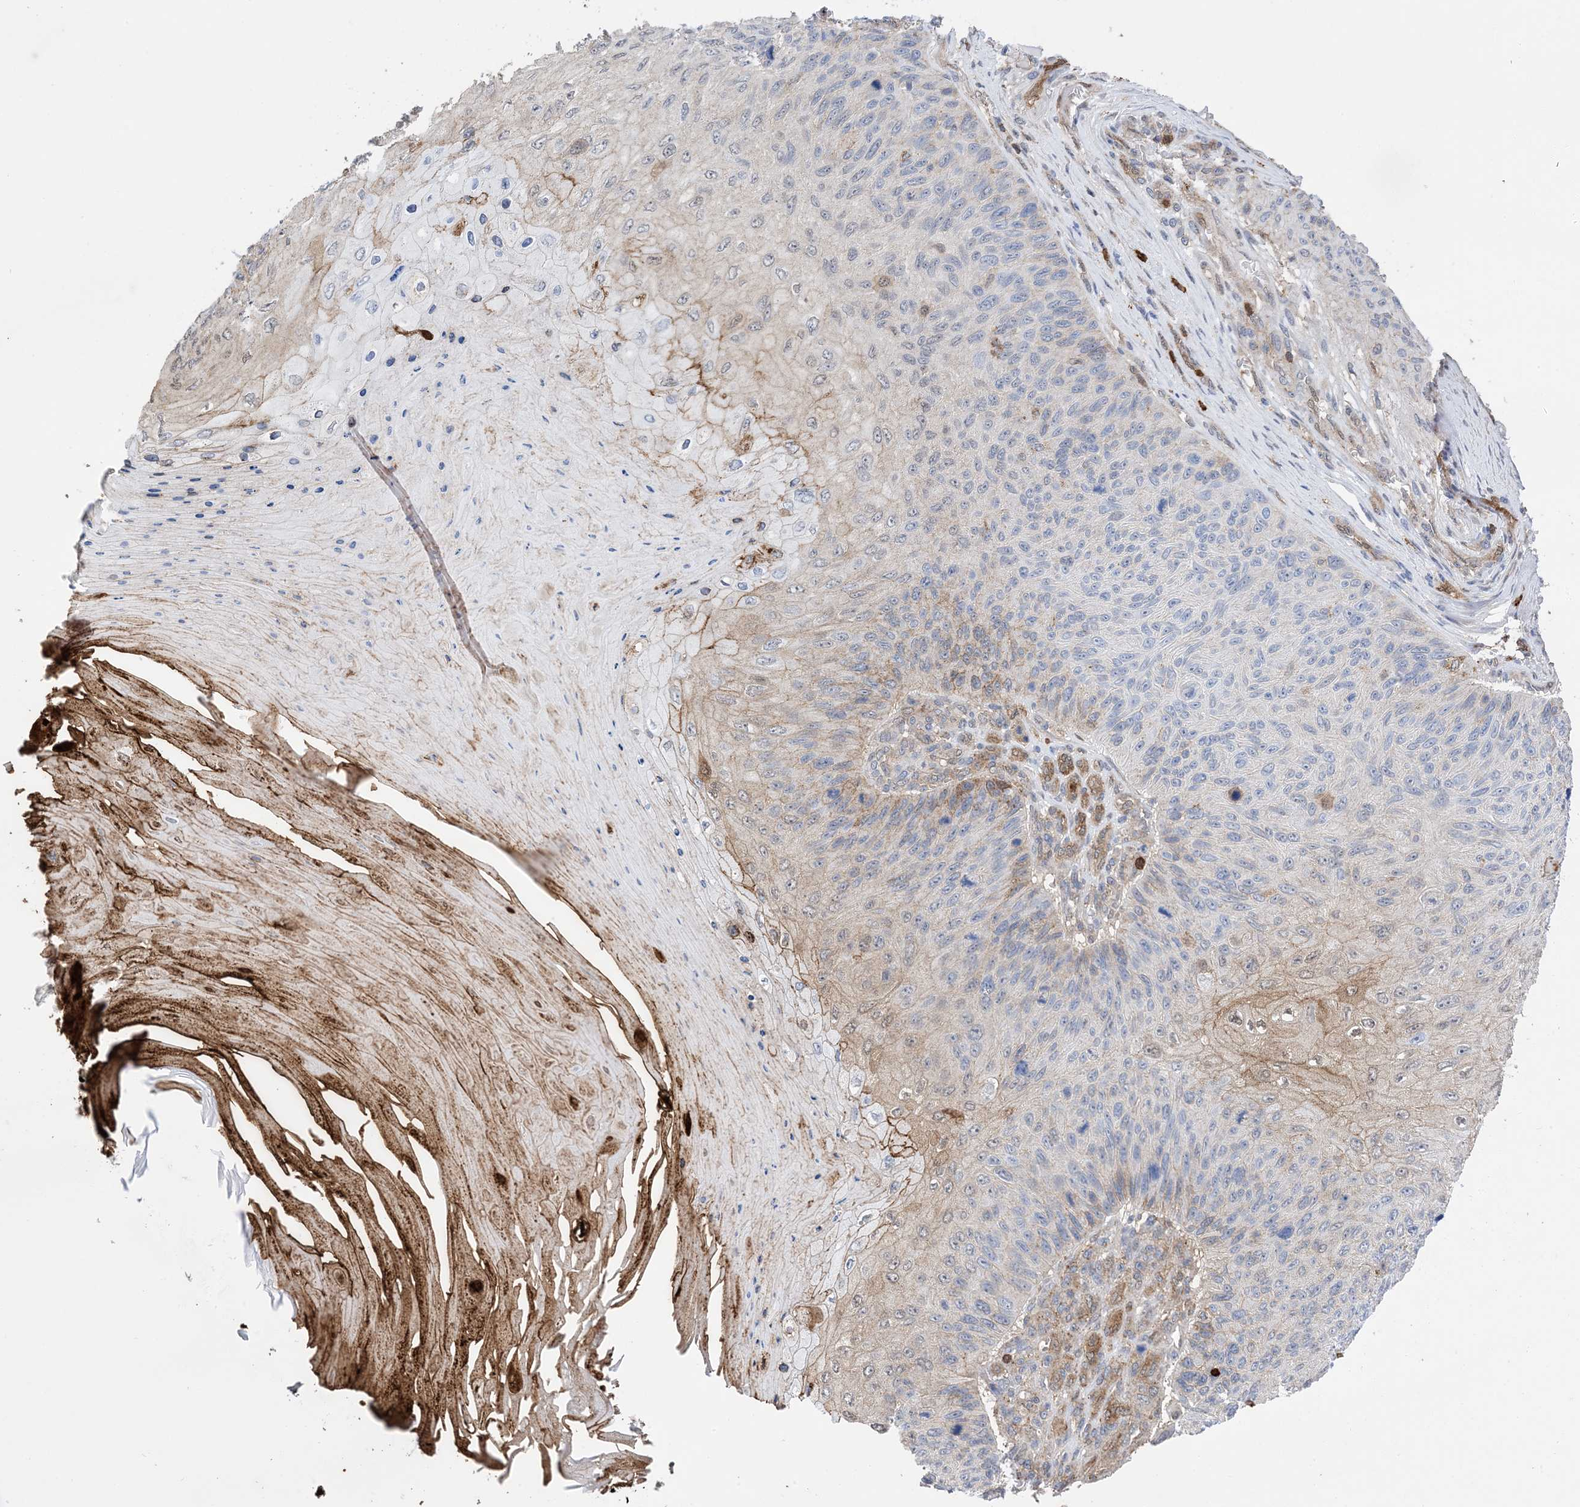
{"staining": {"intensity": "moderate", "quantity": "<25%", "location": "cytoplasmic/membranous"}, "tissue": "skin cancer", "cell_type": "Tumor cells", "image_type": "cancer", "snomed": [{"axis": "morphology", "description": "Squamous cell carcinoma, NOS"}, {"axis": "topography", "description": "Skin"}], "caption": "Immunohistochemistry (IHC) (DAB) staining of human squamous cell carcinoma (skin) demonstrates moderate cytoplasmic/membranous protein staining in about <25% of tumor cells. Nuclei are stained in blue.", "gene": "ANXA1", "patient": {"sex": "female", "age": 88}}